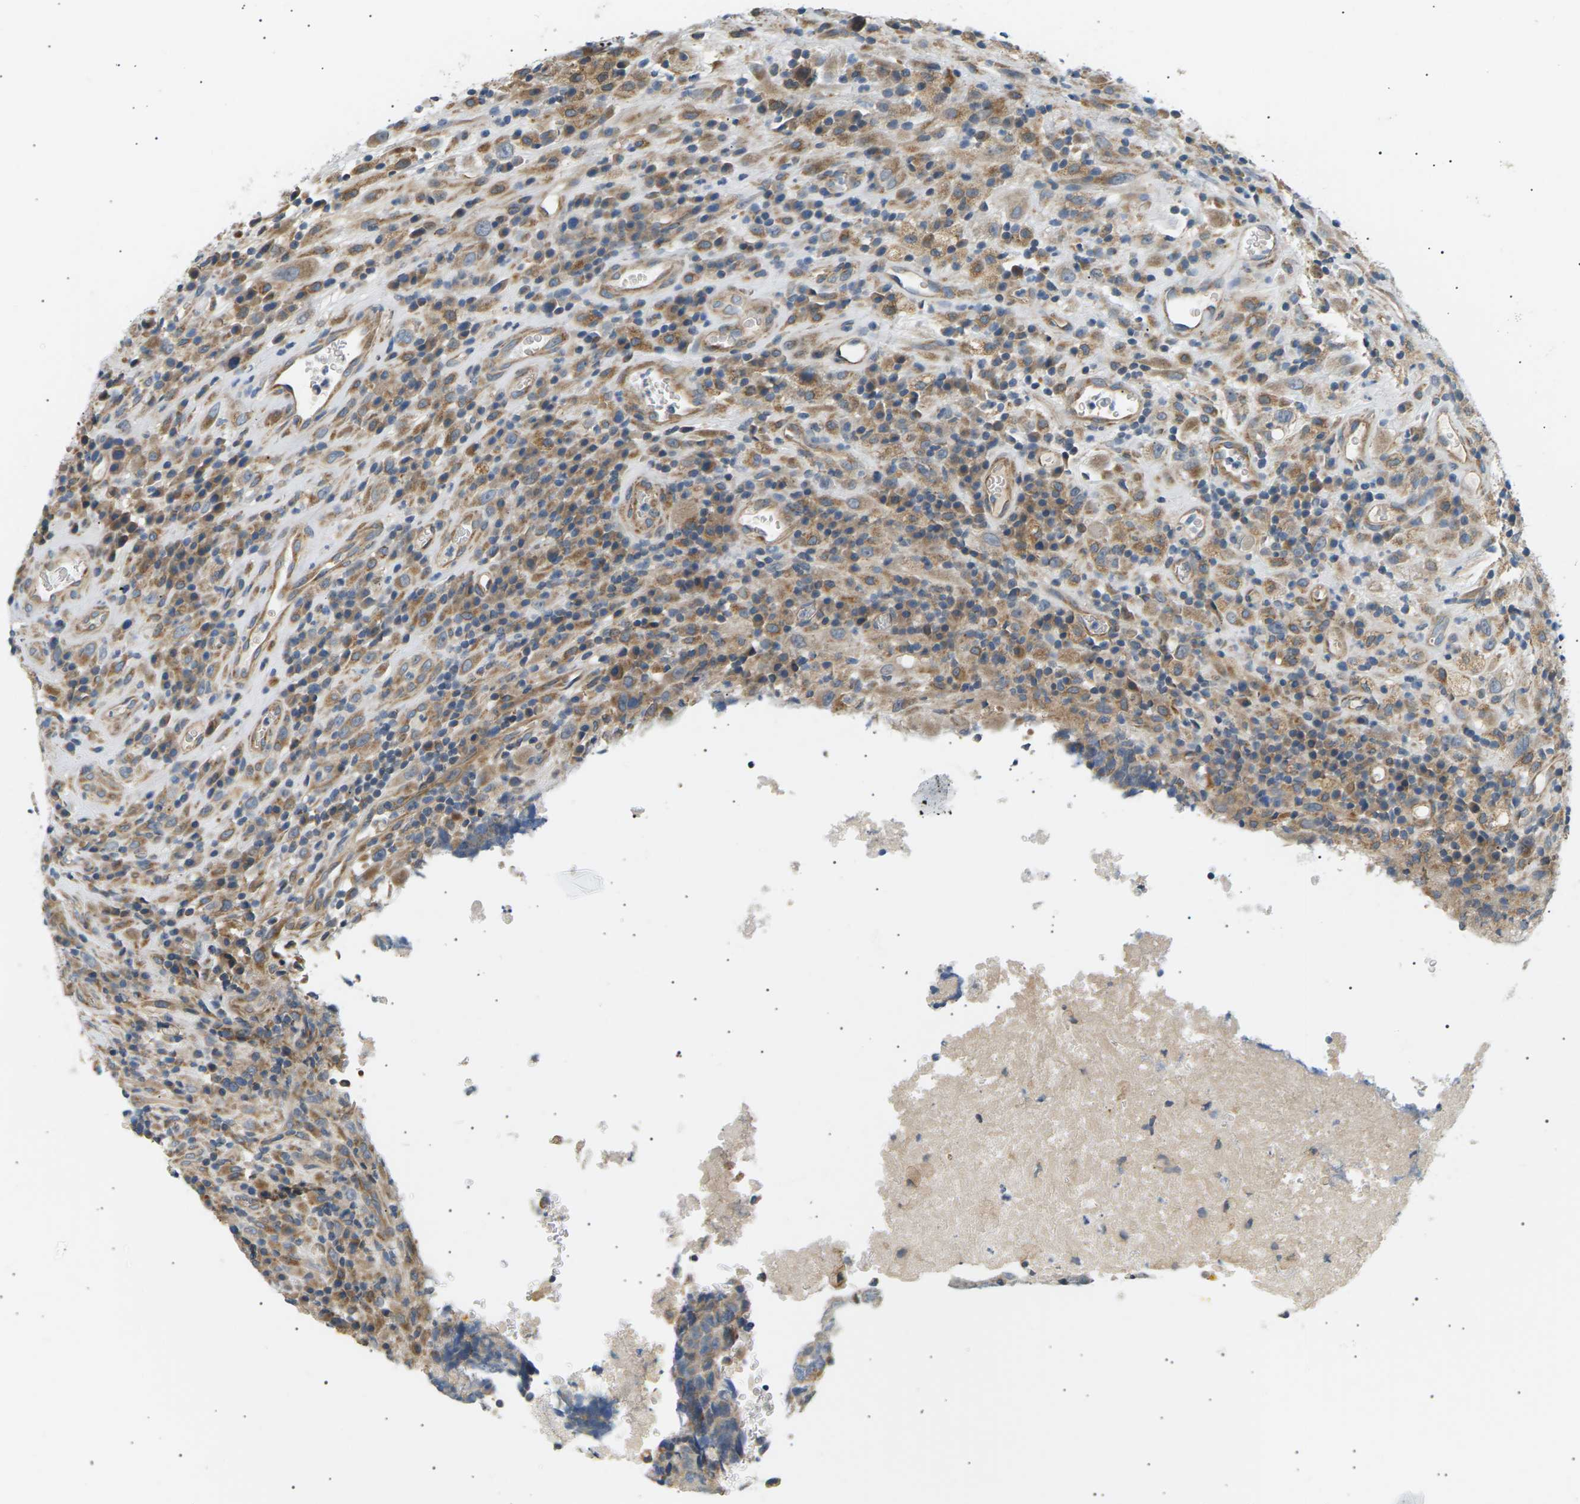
{"staining": {"intensity": "moderate", "quantity": "<25%", "location": "cytoplasmic/membranous"}, "tissue": "testis cancer", "cell_type": "Tumor cells", "image_type": "cancer", "snomed": [{"axis": "morphology", "description": "Necrosis, NOS"}, {"axis": "morphology", "description": "Carcinoma, Embryonal, NOS"}, {"axis": "topography", "description": "Testis"}], "caption": "This photomicrograph demonstrates embryonal carcinoma (testis) stained with IHC to label a protein in brown. The cytoplasmic/membranous of tumor cells show moderate positivity for the protein. Nuclei are counter-stained blue.", "gene": "TBC1D8", "patient": {"sex": "male", "age": 19}}